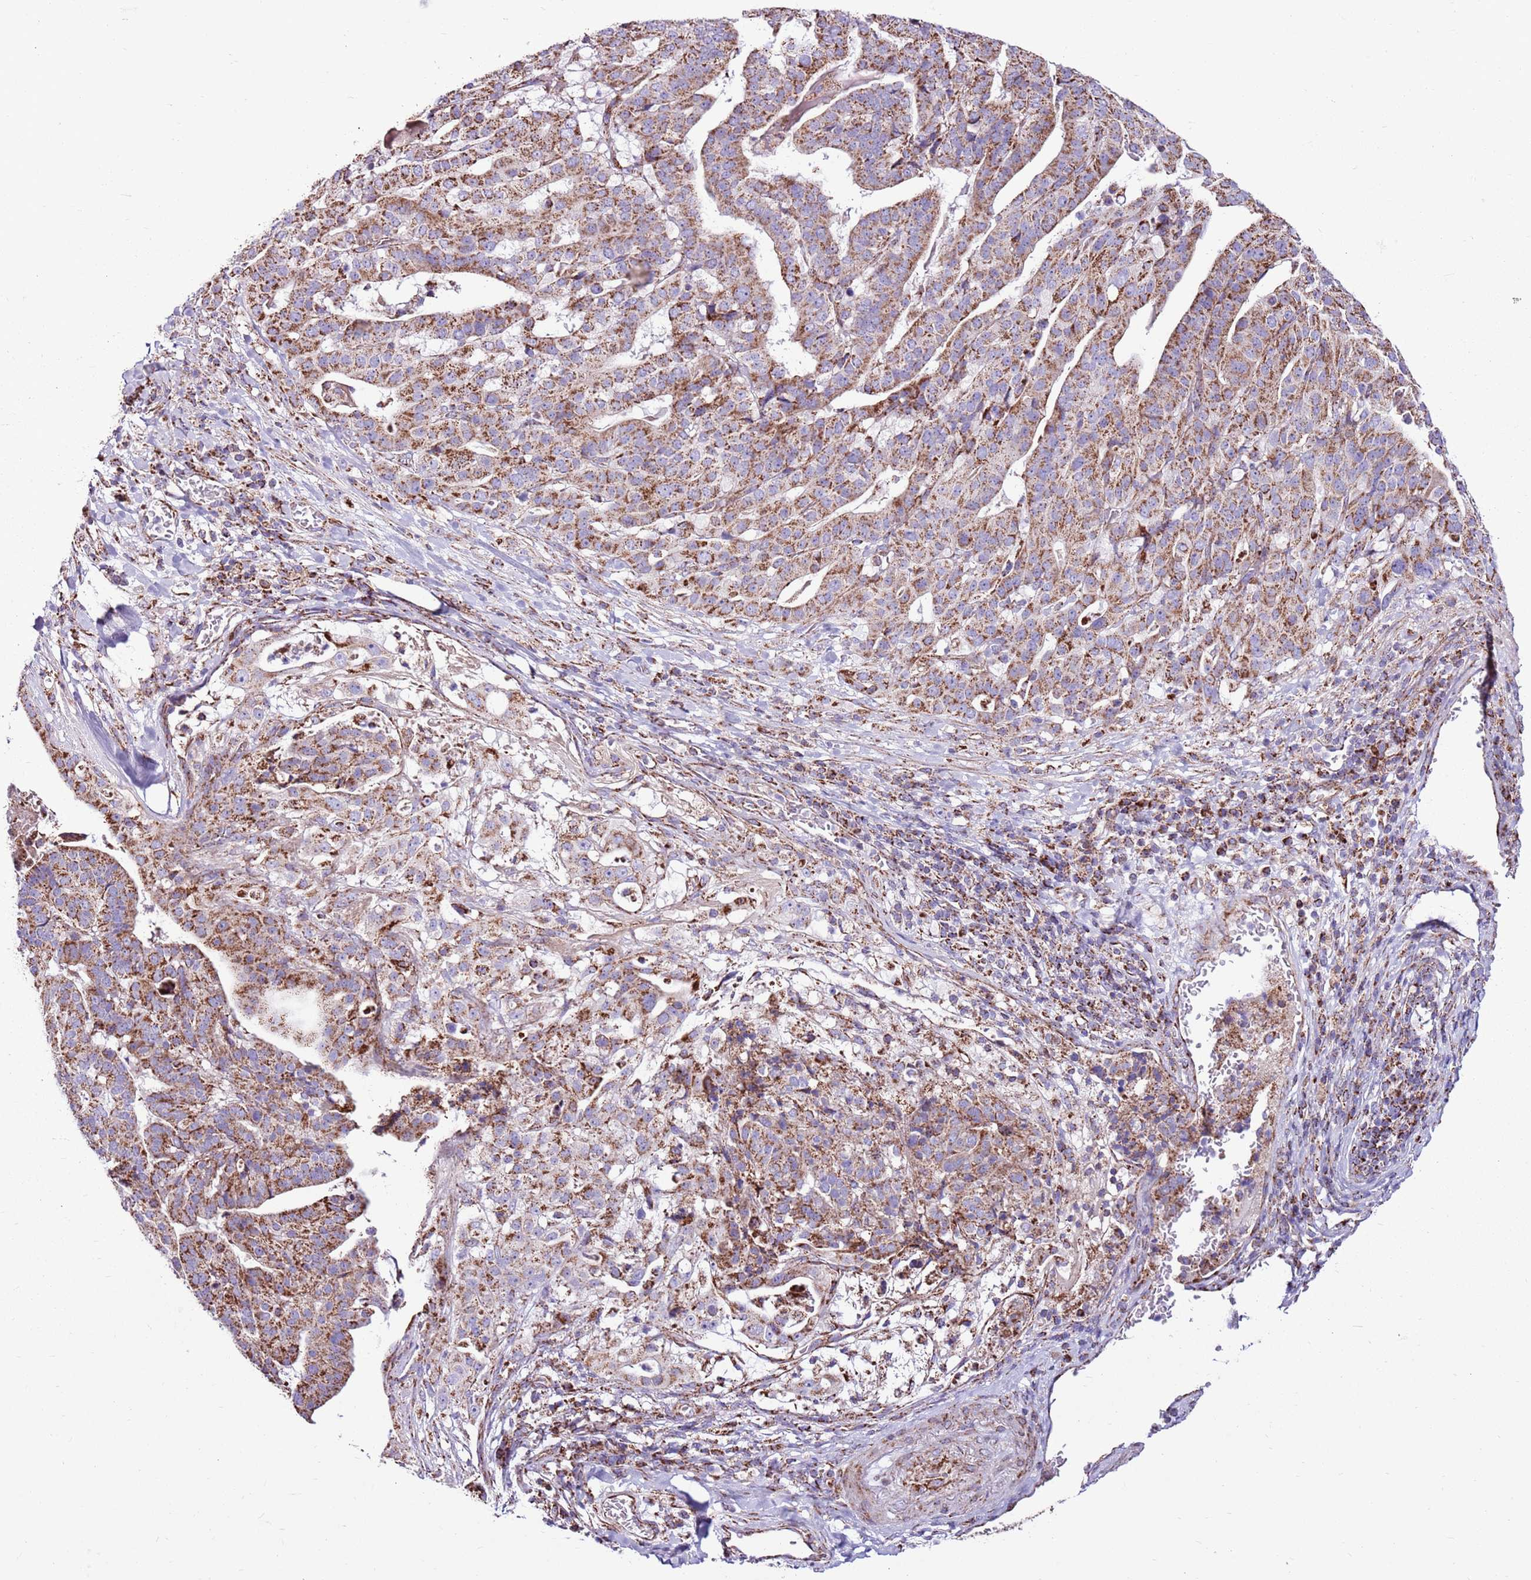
{"staining": {"intensity": "strong", "quantity": ">75%", "location": "cytoplasmic/membranous"}, "tissue": "stomach cancer", "cell_type": "Tumor cells", "image_type": "cancer", "snomed": [{"axis": "morphology", "description": "Adenocarcinoma, NOS"}, {"axis": "topography", "description": "Stomach"}], "caption": "Protein staining displays strong cytoplasmic/membranous expression in approximately >75% of tumor cells in adenocarcinoma (stomach).", "gene": "HECTD4", "patient": {"sex": "male", "age": 48}}